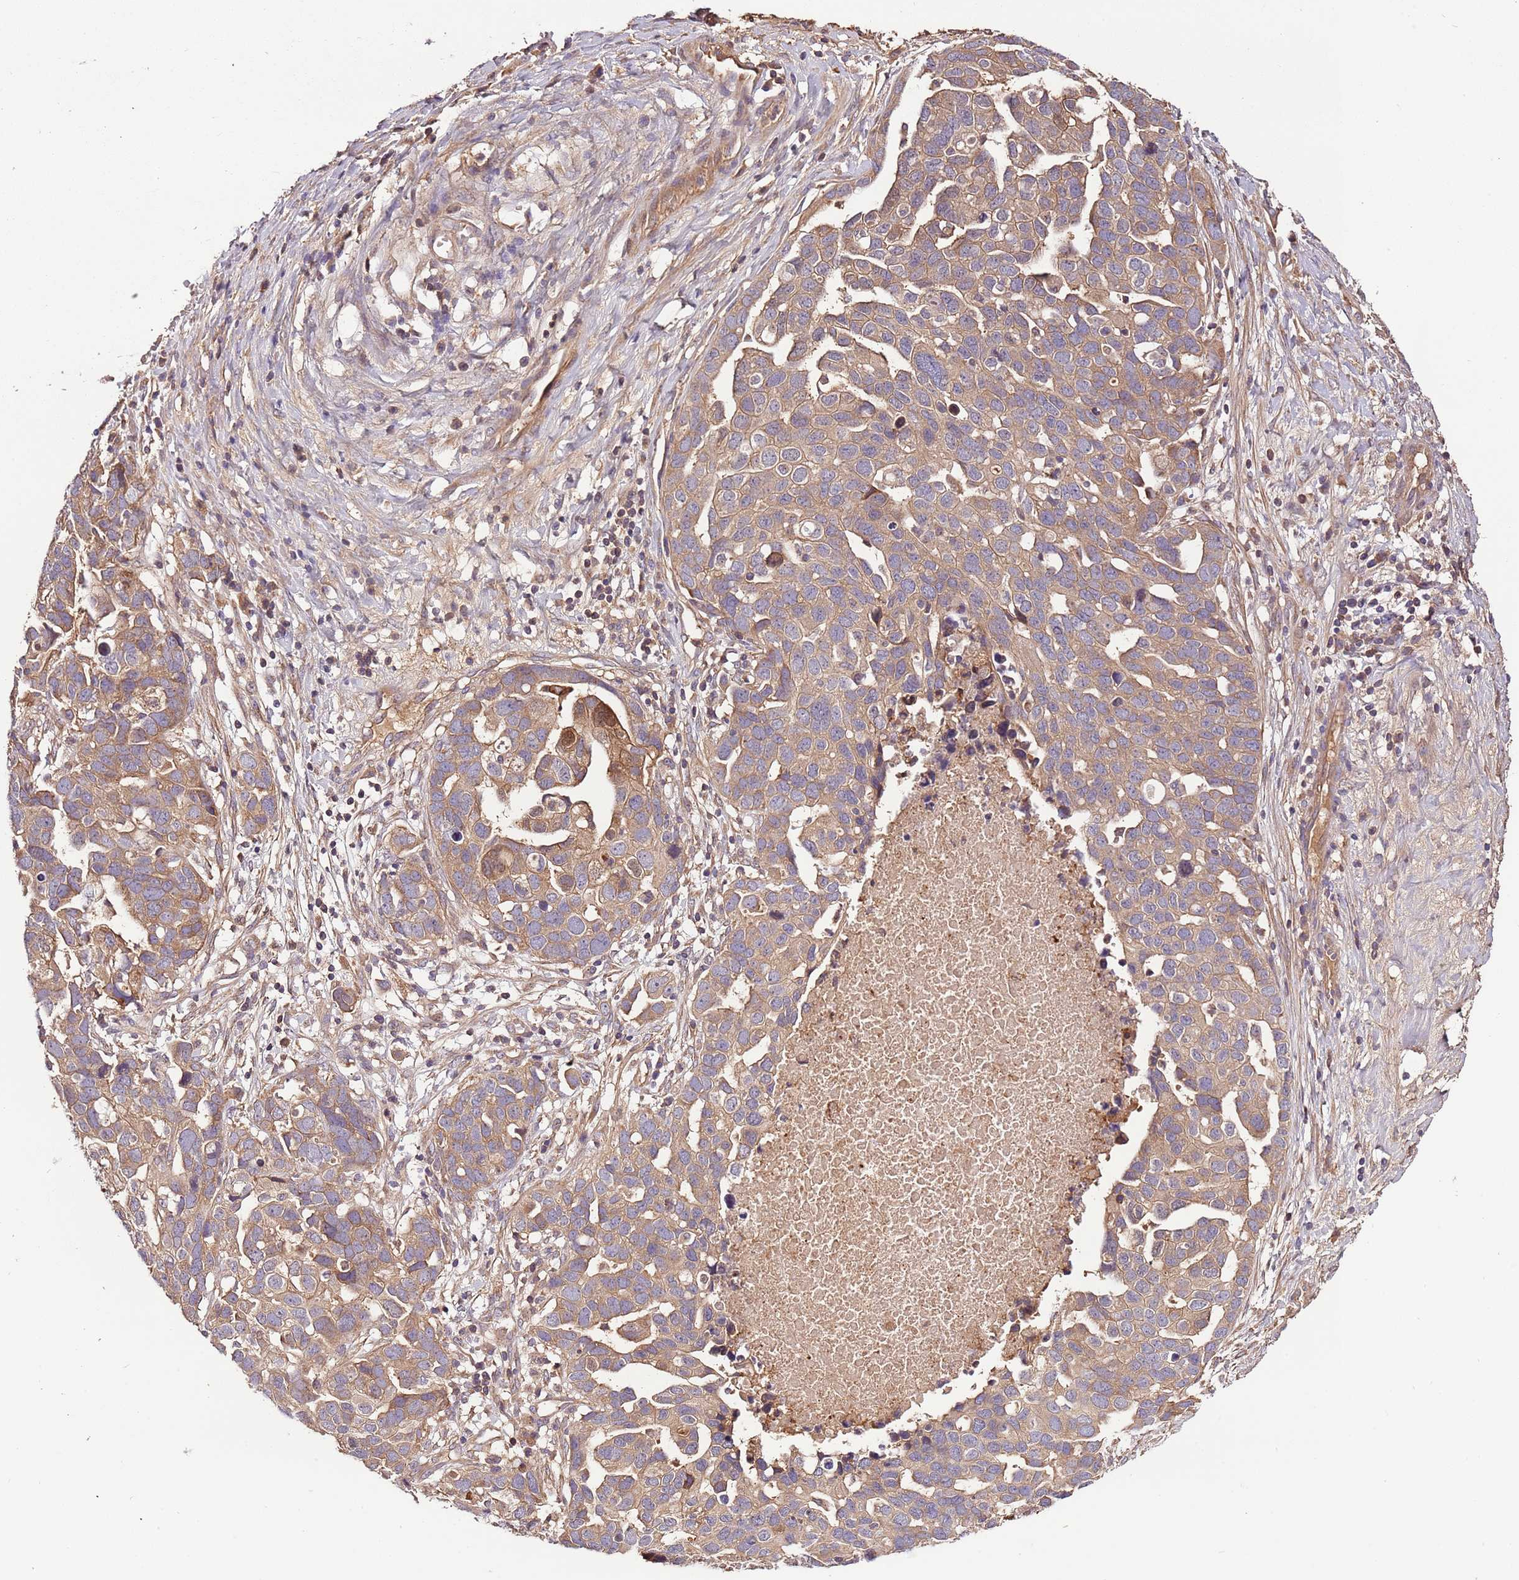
{"staining": {"intensity": "moderate", "quantity": ">75%", "location": "cytoplasmic/membranous"}, "tissue": "ovarian cancer", "cell_type": "Tumor cells", "image_type": "cancer", "snomed": [{"axis": "morphology", "description": "Cystadenocarcinoma, serous, NOS"}, {"axis": "topography", "description": "Ovary"}], "caption": "This photomicrograph demonstrates ovarian cancer stained with IHC to label a protein in brown. The cytoplasmic/membranous of tumor cells show moderate positivity for the protein. Nuclei are counter-stained blue.", "gene": "DENR", "patient": {"sex": "female", "age": 54}}